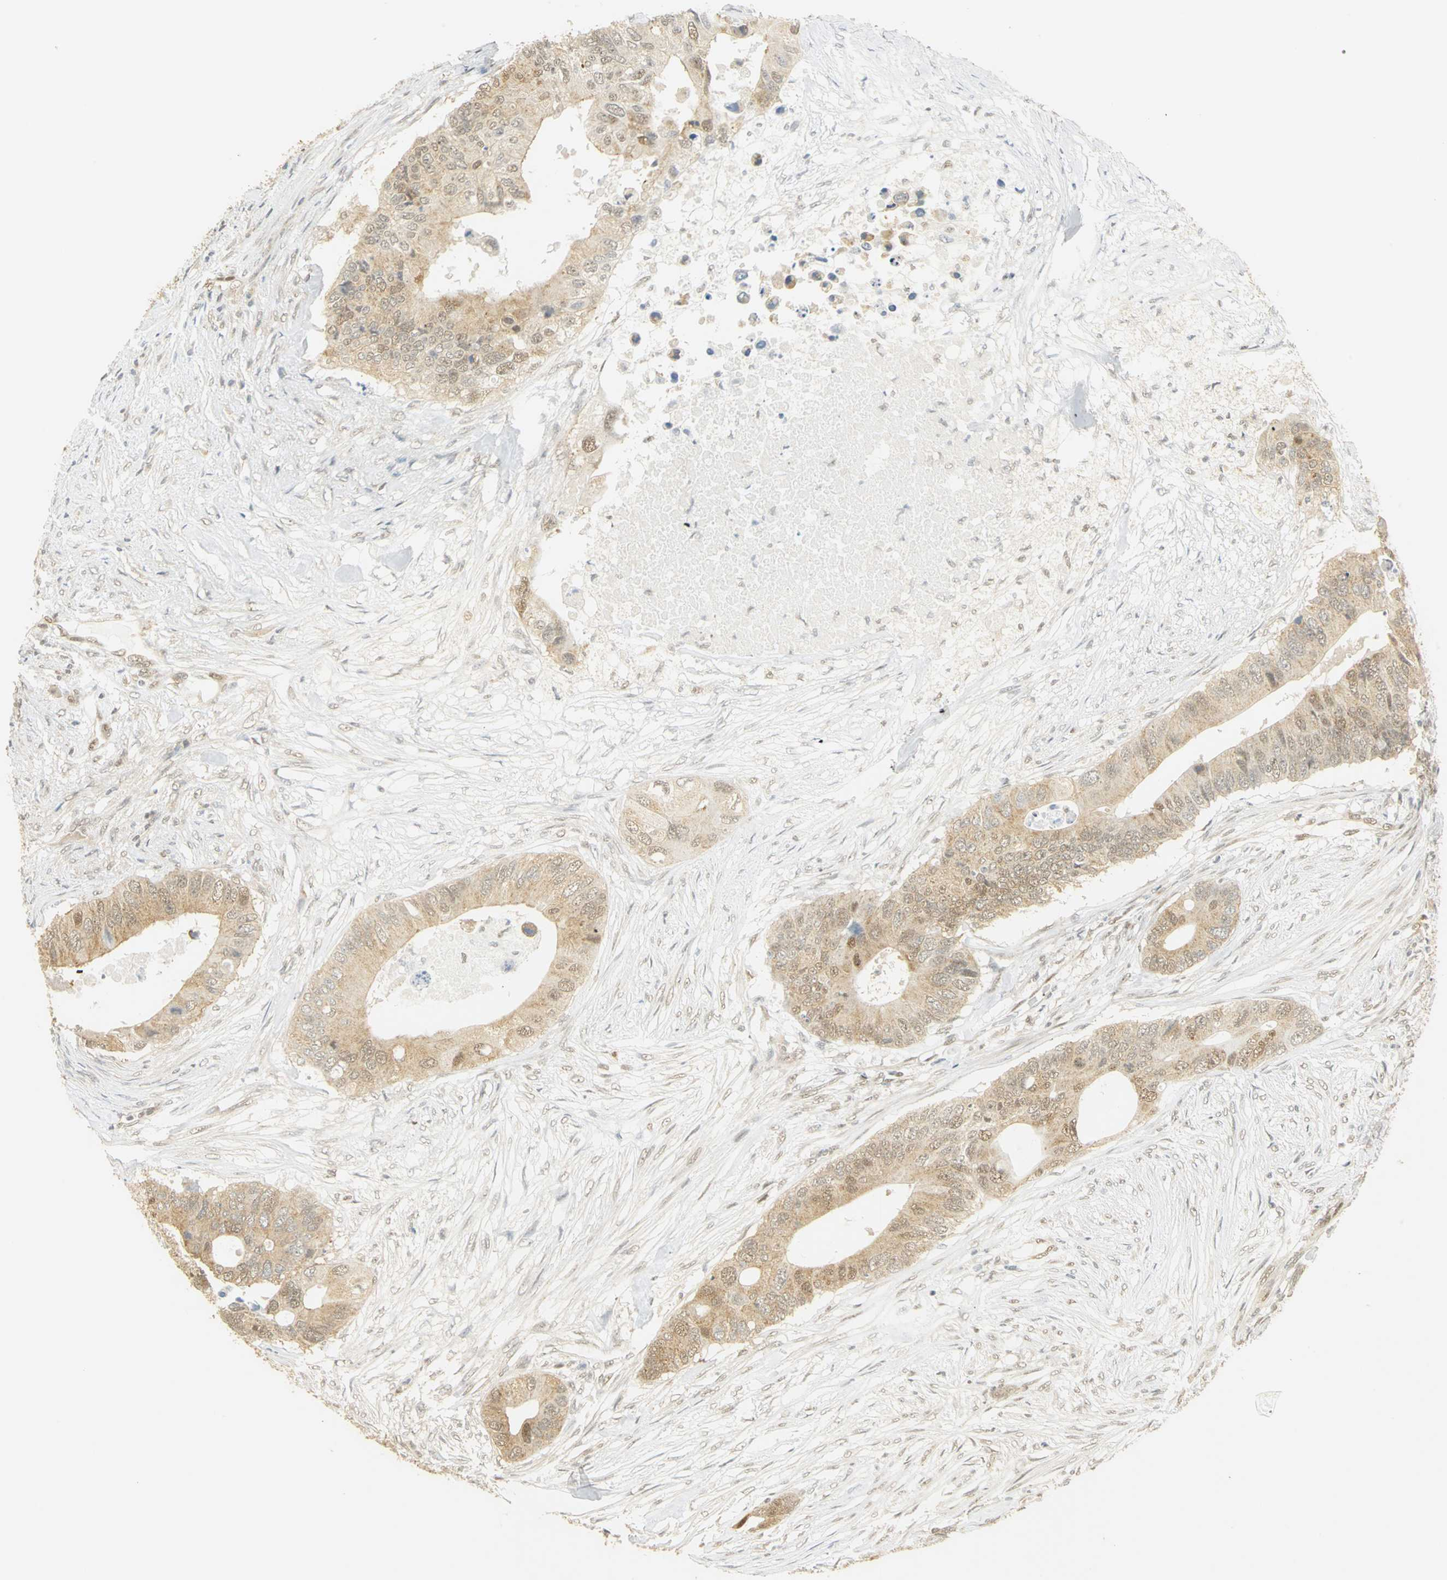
{"staining": {"intensity": "moderate", "quantity": ">75%", "location": "cytoplasmic/membranous"}, "tissue": "colorectal cancer", "cell_type": "Tumor cells", "image_type": "cancer", "snomed": [{"axis": "morphology", "description": "Adenocarcinoma, NOS"}, {"axis": "topography", "description": "Colon"}], "caption": "This is a photomicrograph of IHC staining of colorectal cancer, which shows moderate expression in the cytoplasmic/membranous of tumor cells.", "gene": "DDX5", "patient": {"sex": "male", "age": 71}}